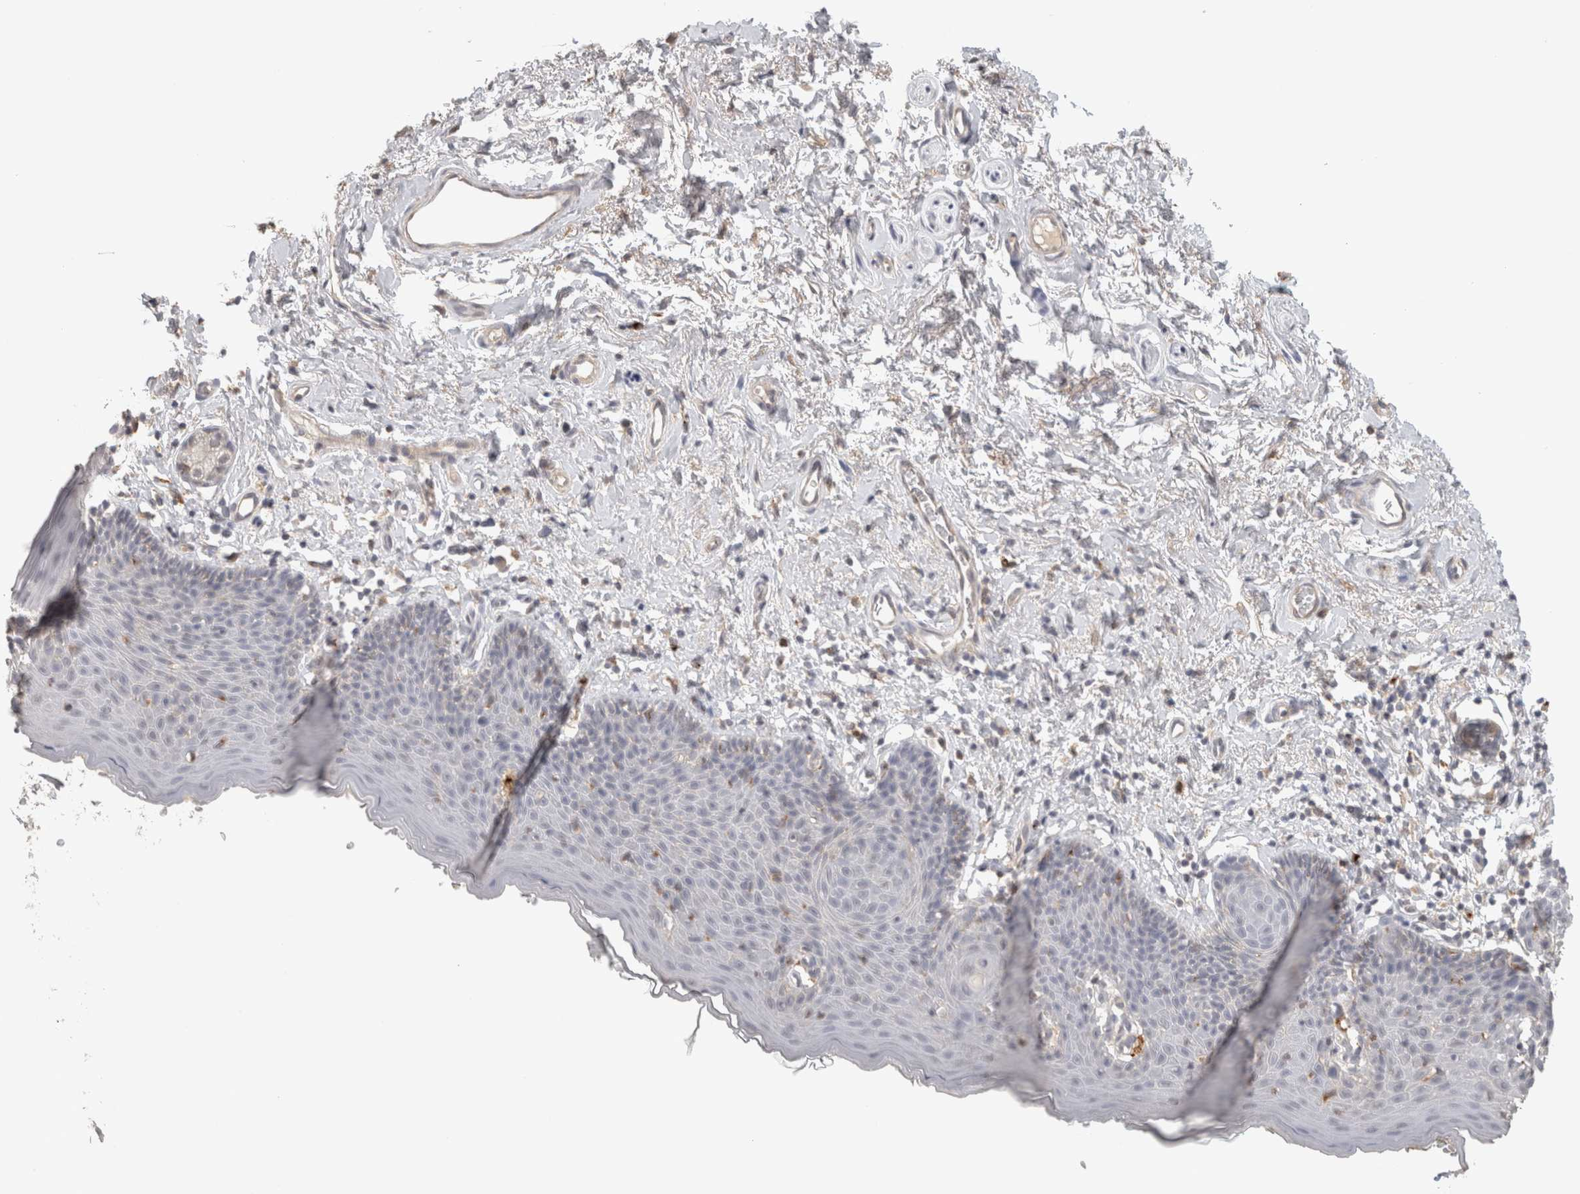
{"staining": {"intensity": "weak", "quantity": "<25%", "location": "cytoplasmic/membranous"}, "tissue": "skin", "cell_type": "Epidermal cells", "image_type": "normal", "snomed": [{"axis": "morphology", "description": "Normal tissue, NOS"}, {"axis": "topography", "description": "Vulva"}], "caption": "Histopathology image shows no significant protein staining in epidermal cells of unremarkable skin.", "gene": "HAVCR2", "patient": {"sex": "female", "age": 66}}